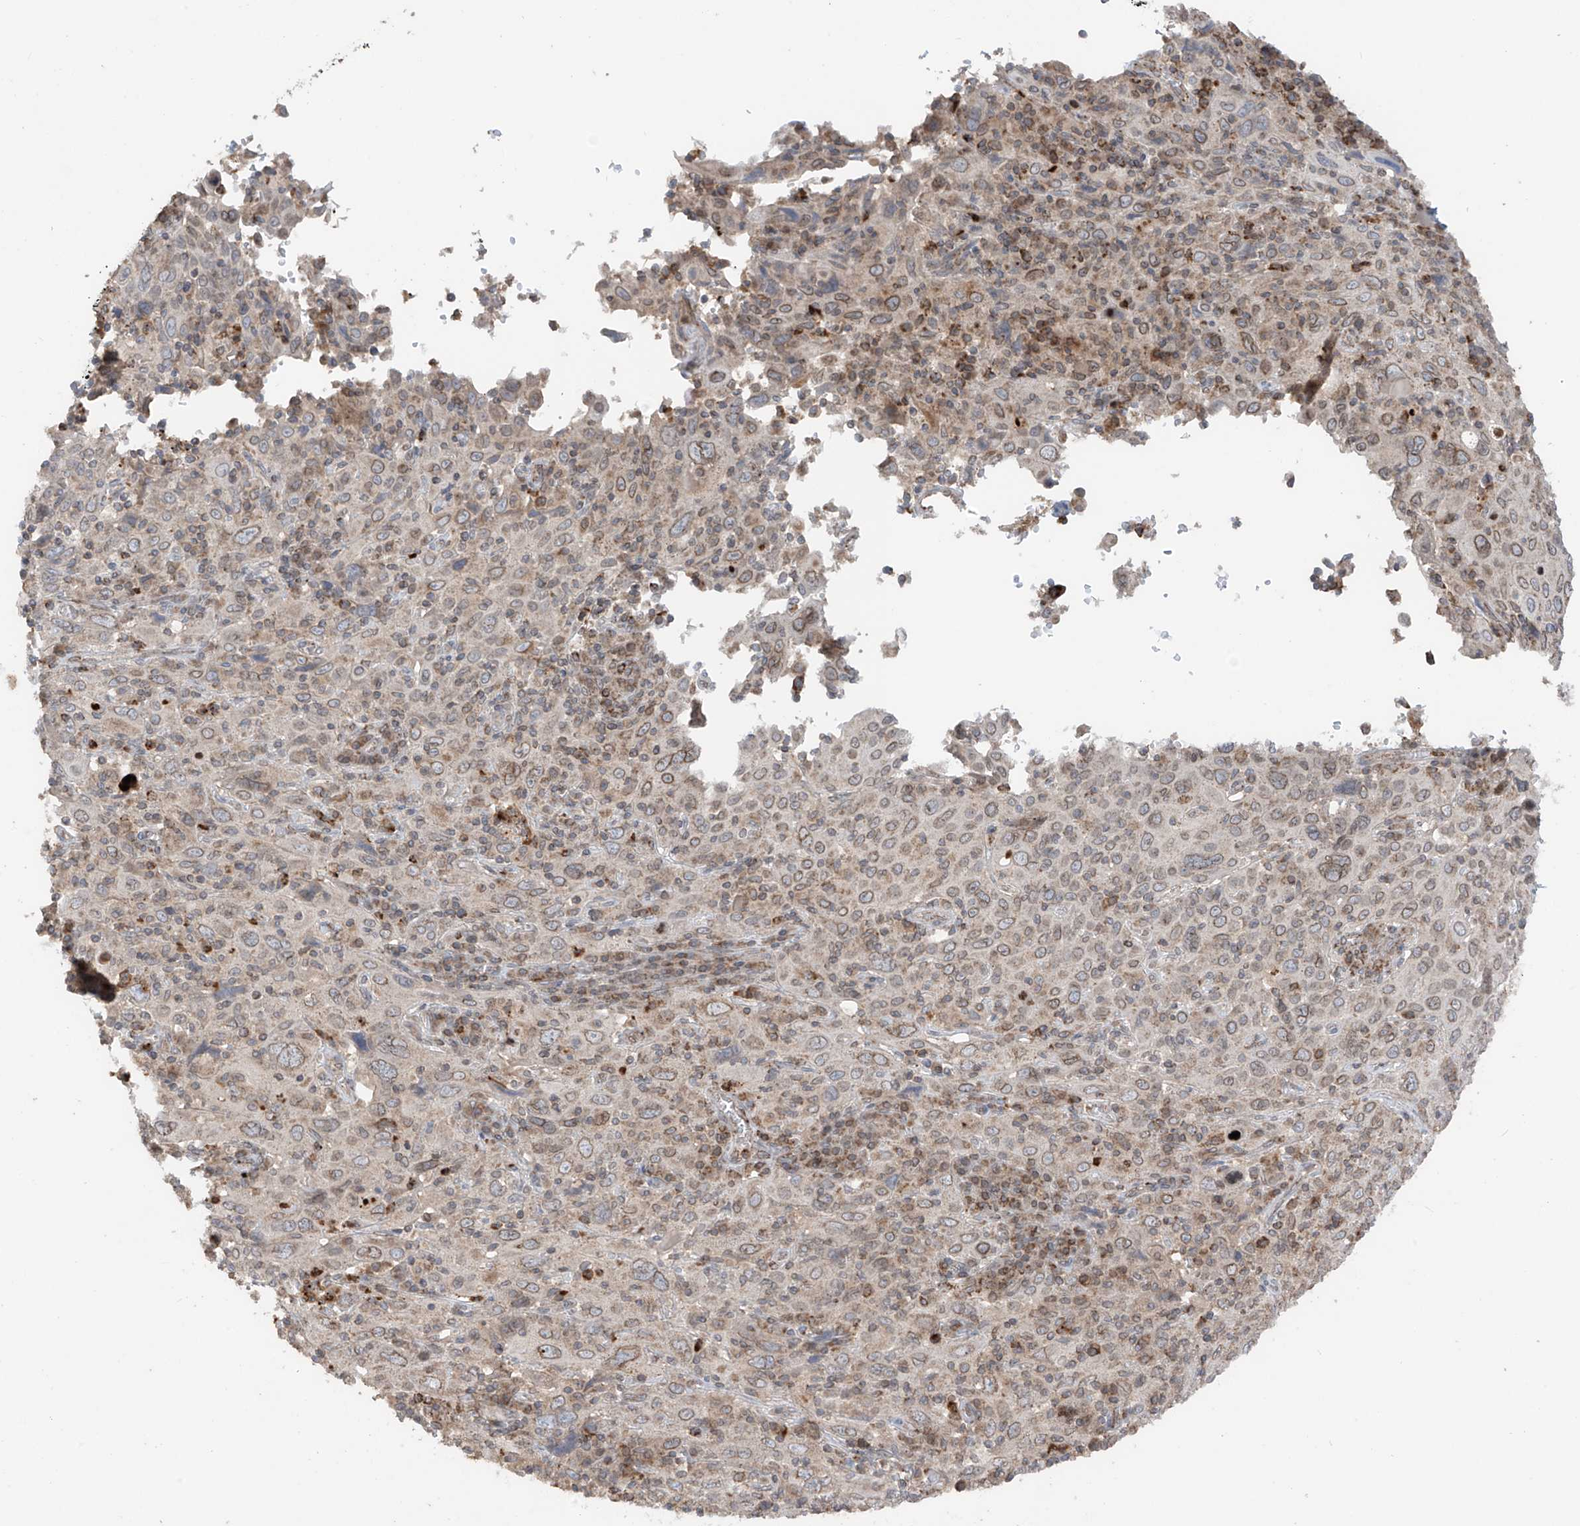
{"staining": {"intensity": "weak", "quantity": "25%-75%", "location": "cytoplasmic/membranous,nuclear"}, "tissue": "cervical cancer", "cell_type": "Tumor cells", "image_type": "cancer", "snomed": [{"axis": "morphology", "description": "Squamous cell carcinoma, NOS"}, {"axis": "topography", "description": "Cervix"}], "caption": "An immunohistochemistry (IHC) micrograph of neoplastic tissue is shown. Protein staining in brown shows weak cytoplasmic/membranous and nuclear positivity in cervical cancer within tumor cells.", "gene": "AHCTF1", "patient": {"sex": "female", "age": 46}}